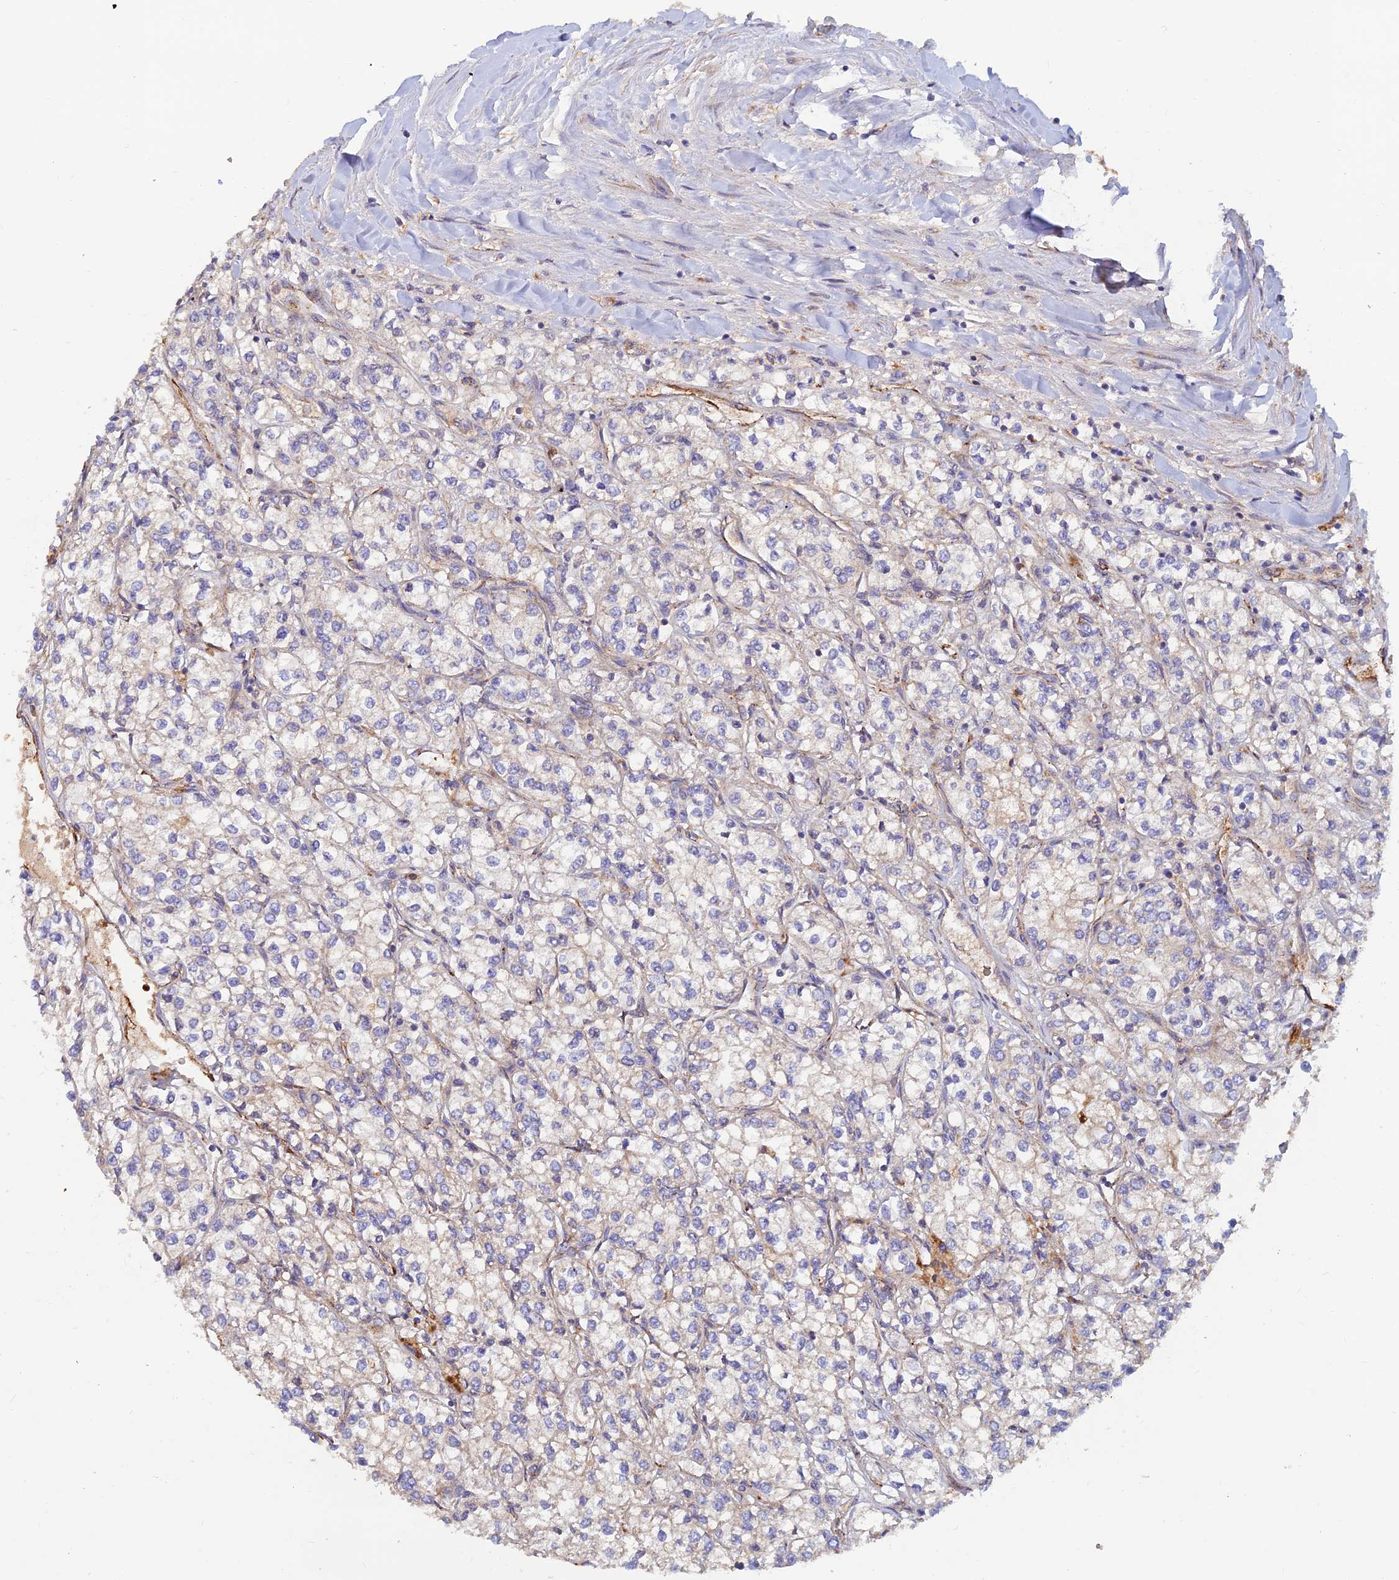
{"staining": {"intensity": "negative", "quantity": "none", "location": "none"}, "tissue": "renal cancer", "cell_type": "Tumor cells", "image_type": "cancer", "snomed": [{"axis": "morphology", "description": "Adenocarcinoma, NOS"}, {"axis": "topography", "description": "Kidney"}], "caption": "Image shows no significant protein staining in tumor cells of renal cancer (adenocarcinoma). (DAB (3,3'-diaminobenzidine) immunohistochemistry with hematoxylin counter stain).", "gene": "GMCL1", "patient": {"sex": "male", "age": 80}}